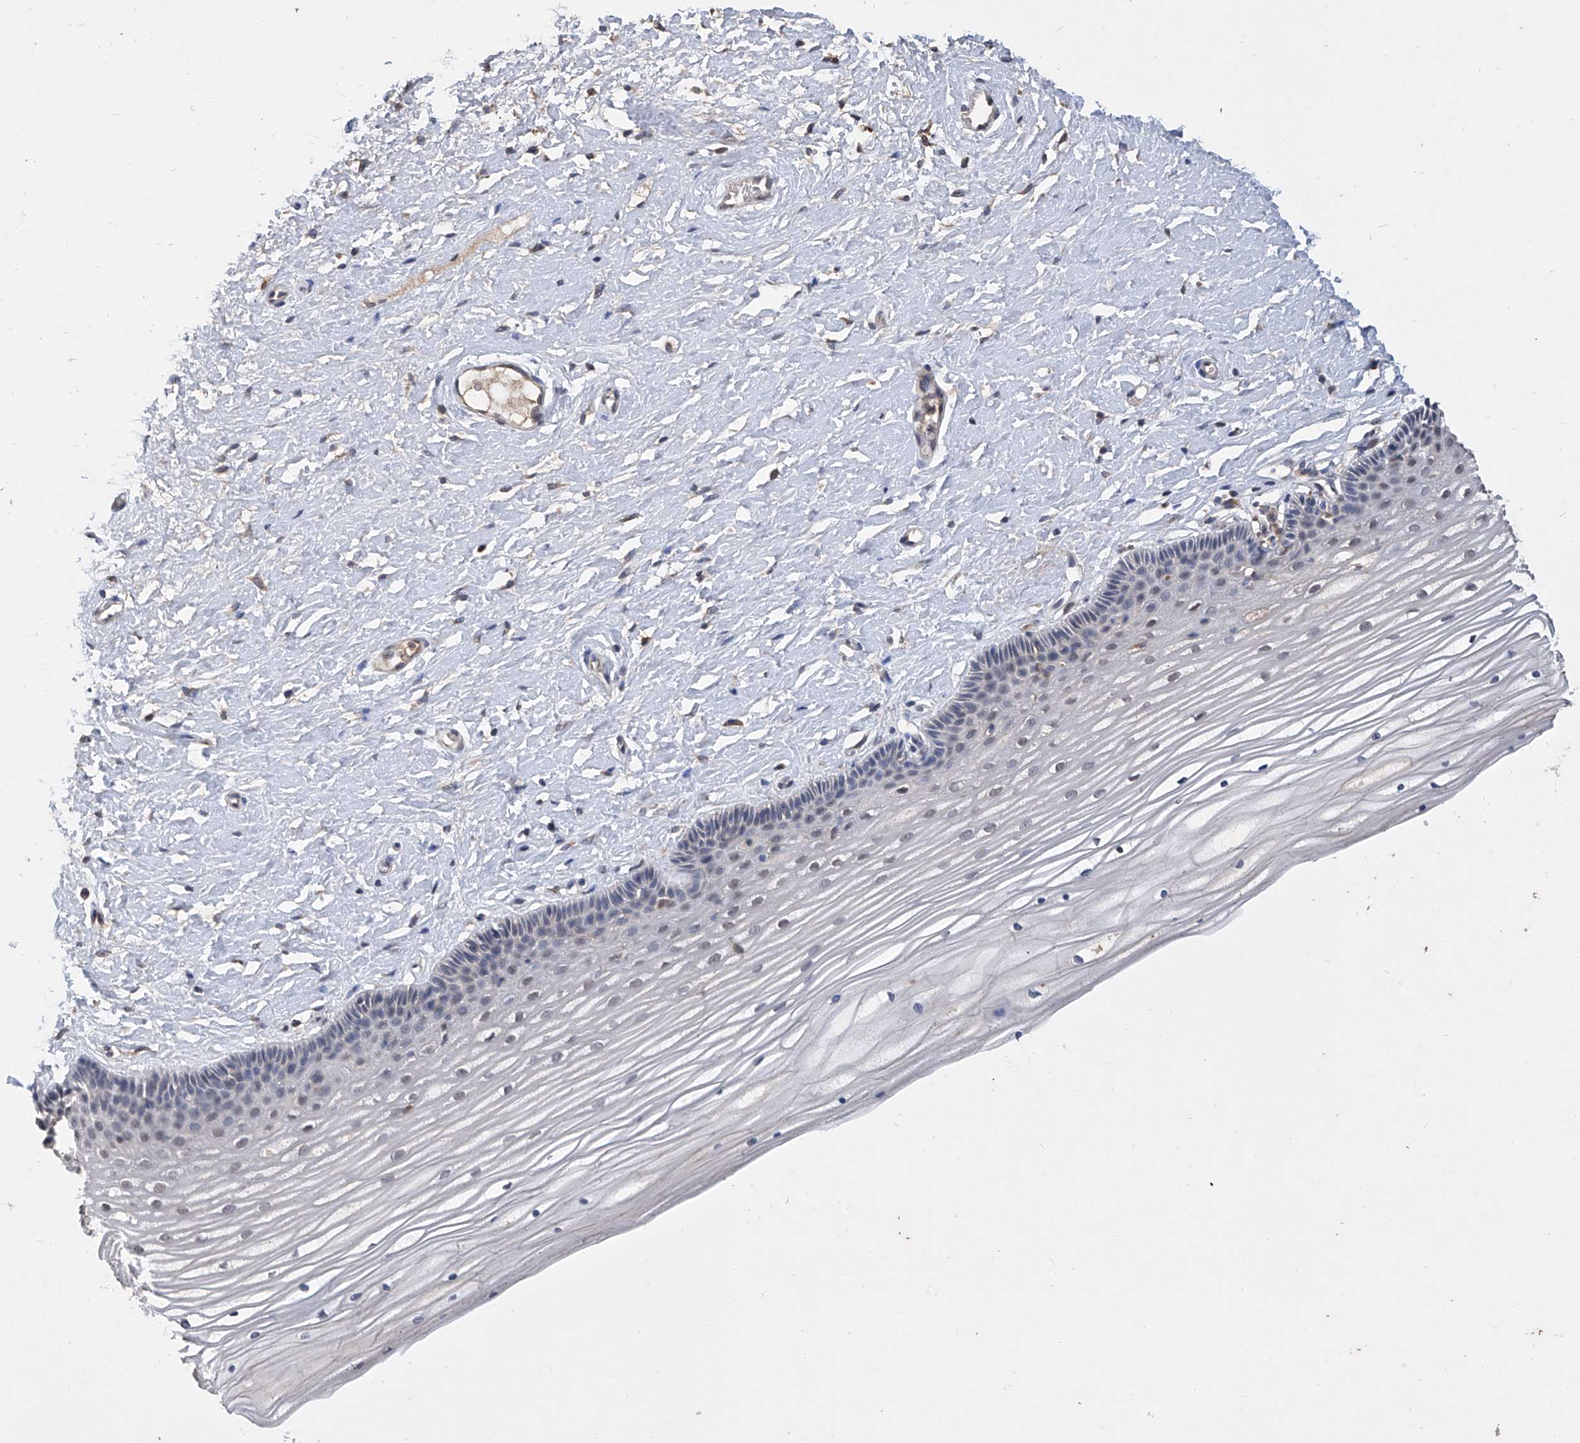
{"staining": {"intensity": "weak", "quantity": "<25%", "location": "nuclear"}, "tissue": "vagina", "cell_type": "Squamous epithelial cells", "image_type": "normal", "snomed": [{"axis": "morphology", "description": "Normal tissue, NOS"}, {"axis": "topography", "description": "Vagina"}, {"axis": "topography", "description": "Cervix"}], "caption": "DAB (3,3'-diaminobenzidine) immunohistochemical staining of normal human vagina shows no significant staining in squamous epithelial cells.", "gene": "GPT", "patient": {"sex": "female", "age": 40}}